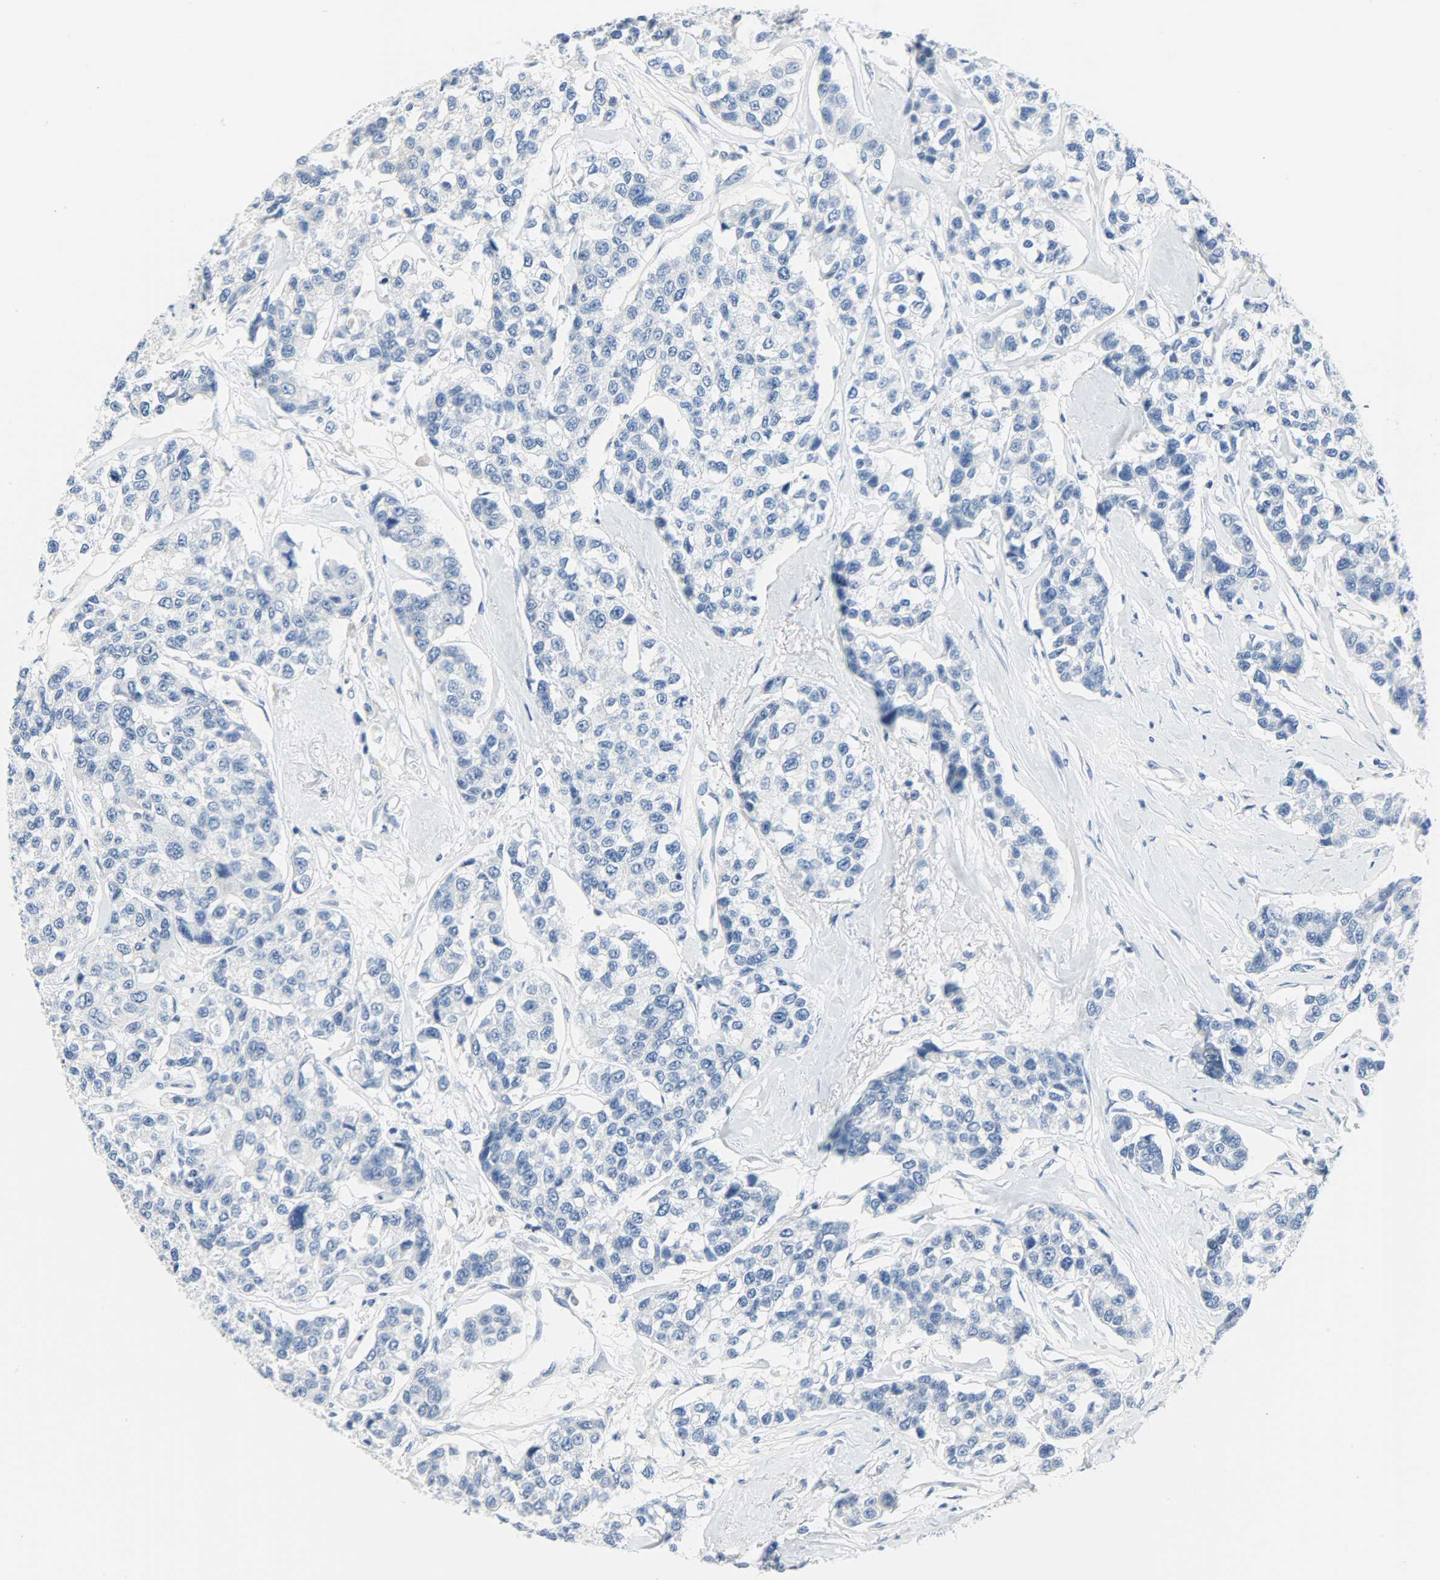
{"staining": {"intensity": "negative", "quantity": "none", "location": "none"}, "tissue": "breast cancer", "cell_type": "Tumor cells", "image_type": "cancer", "snomed": [{"axis": "morphology", "description": "Duct carcinoma"}, {"axis": "topography", "description": "Breast"}], "caption": "DAB immunohistochemical staining of human breast invasive ductal carcinoma displays no significant staining in tumor cells.", "gene": "CEBPE", "patient": {"sex": "female", "age": 51}}